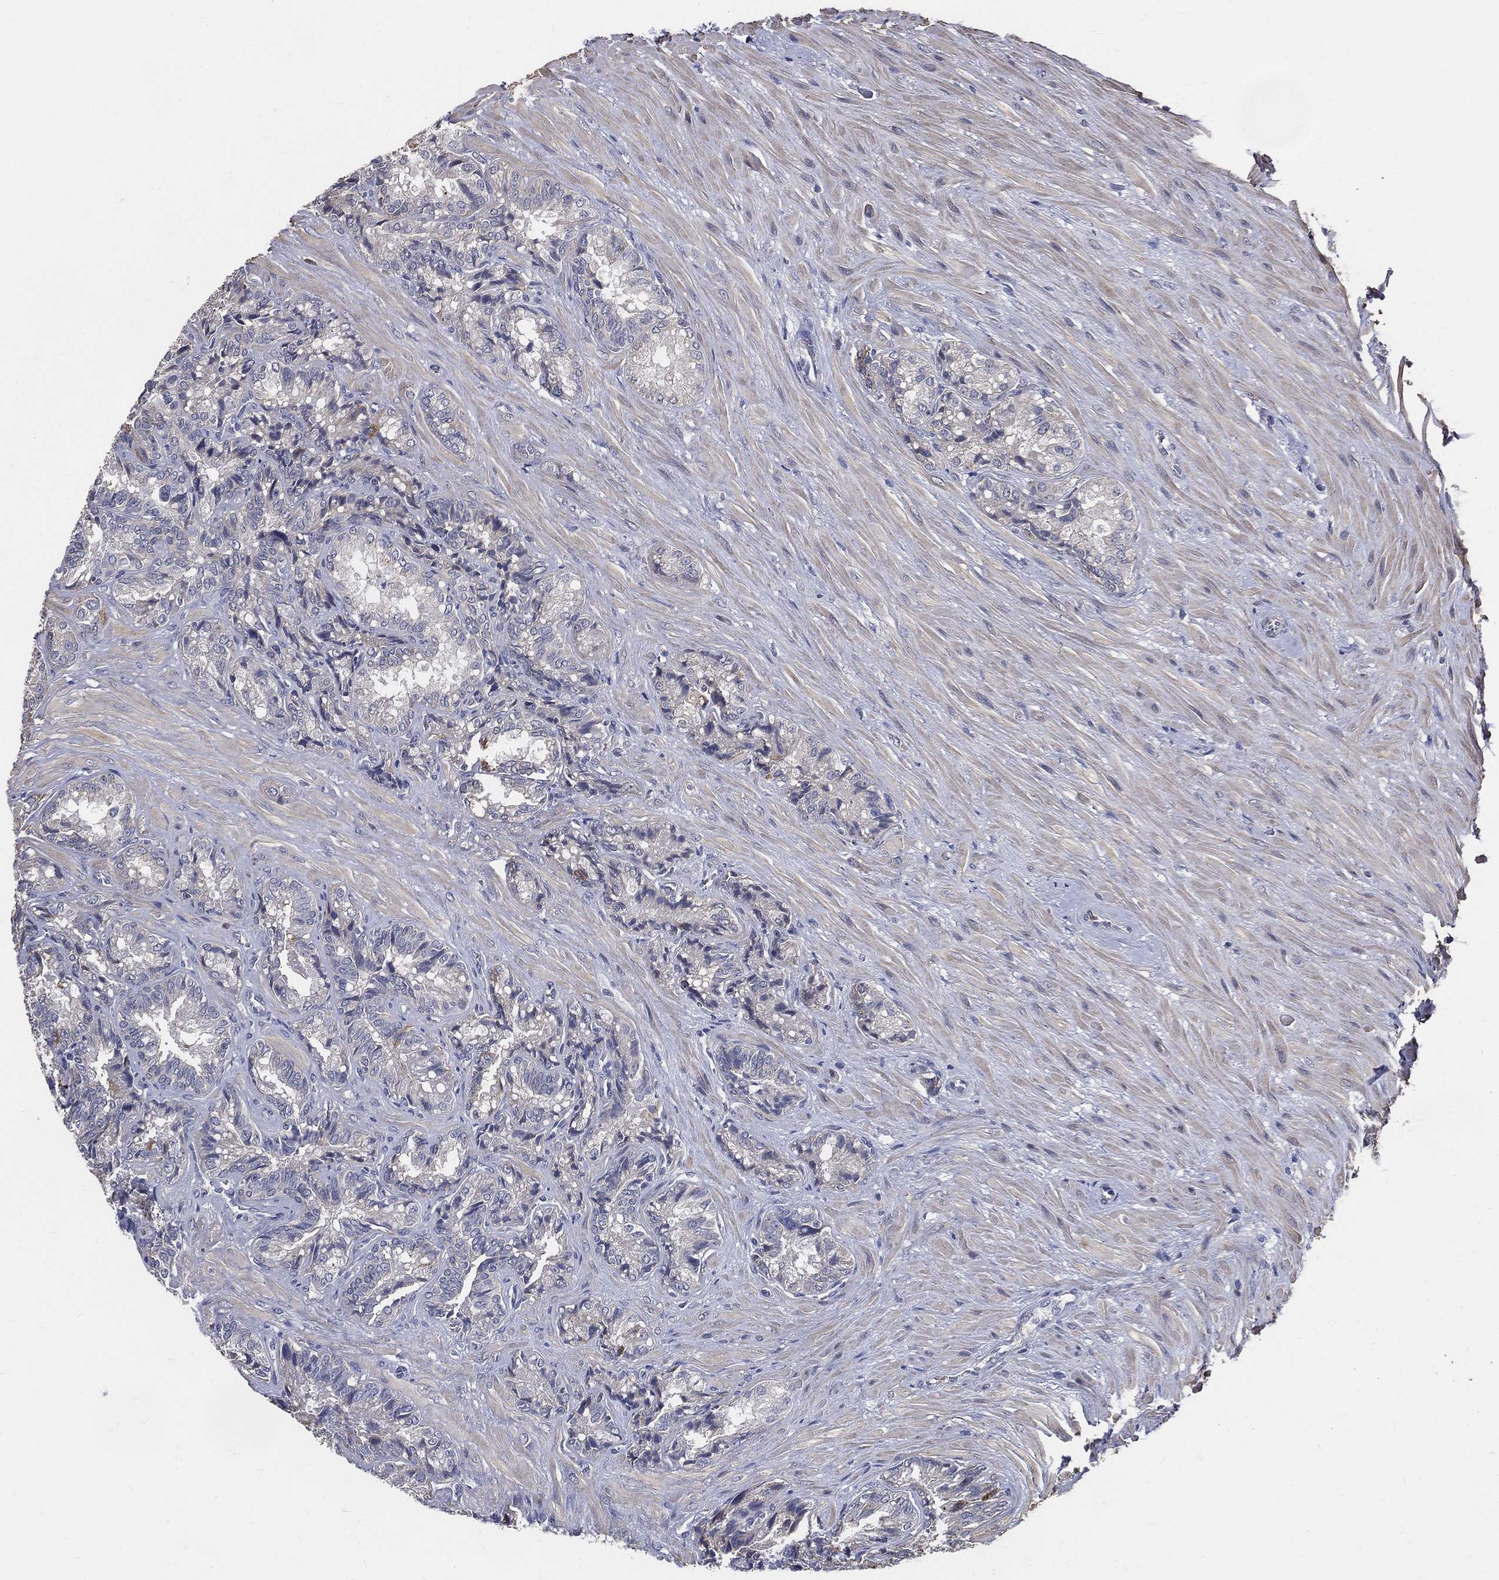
{"staining": {"intensity": "negative", "quantity": "none", "location": "none"}, "tissue": "seminal vesicle", "cell_type": "Glandular cells", "image_type": "normal", "snomed": [{"axis": "morphology", "description": "Normal tissue, NOS"}, {"axis": "topography", "description": "Seminal veicle"}], "caption": "Histopathology image shows no protein positivity in glandular cells of unremarkable seminal vesicle.", "gene": "SERPINB2", "patient": {"sex": "male", "age": 68}}